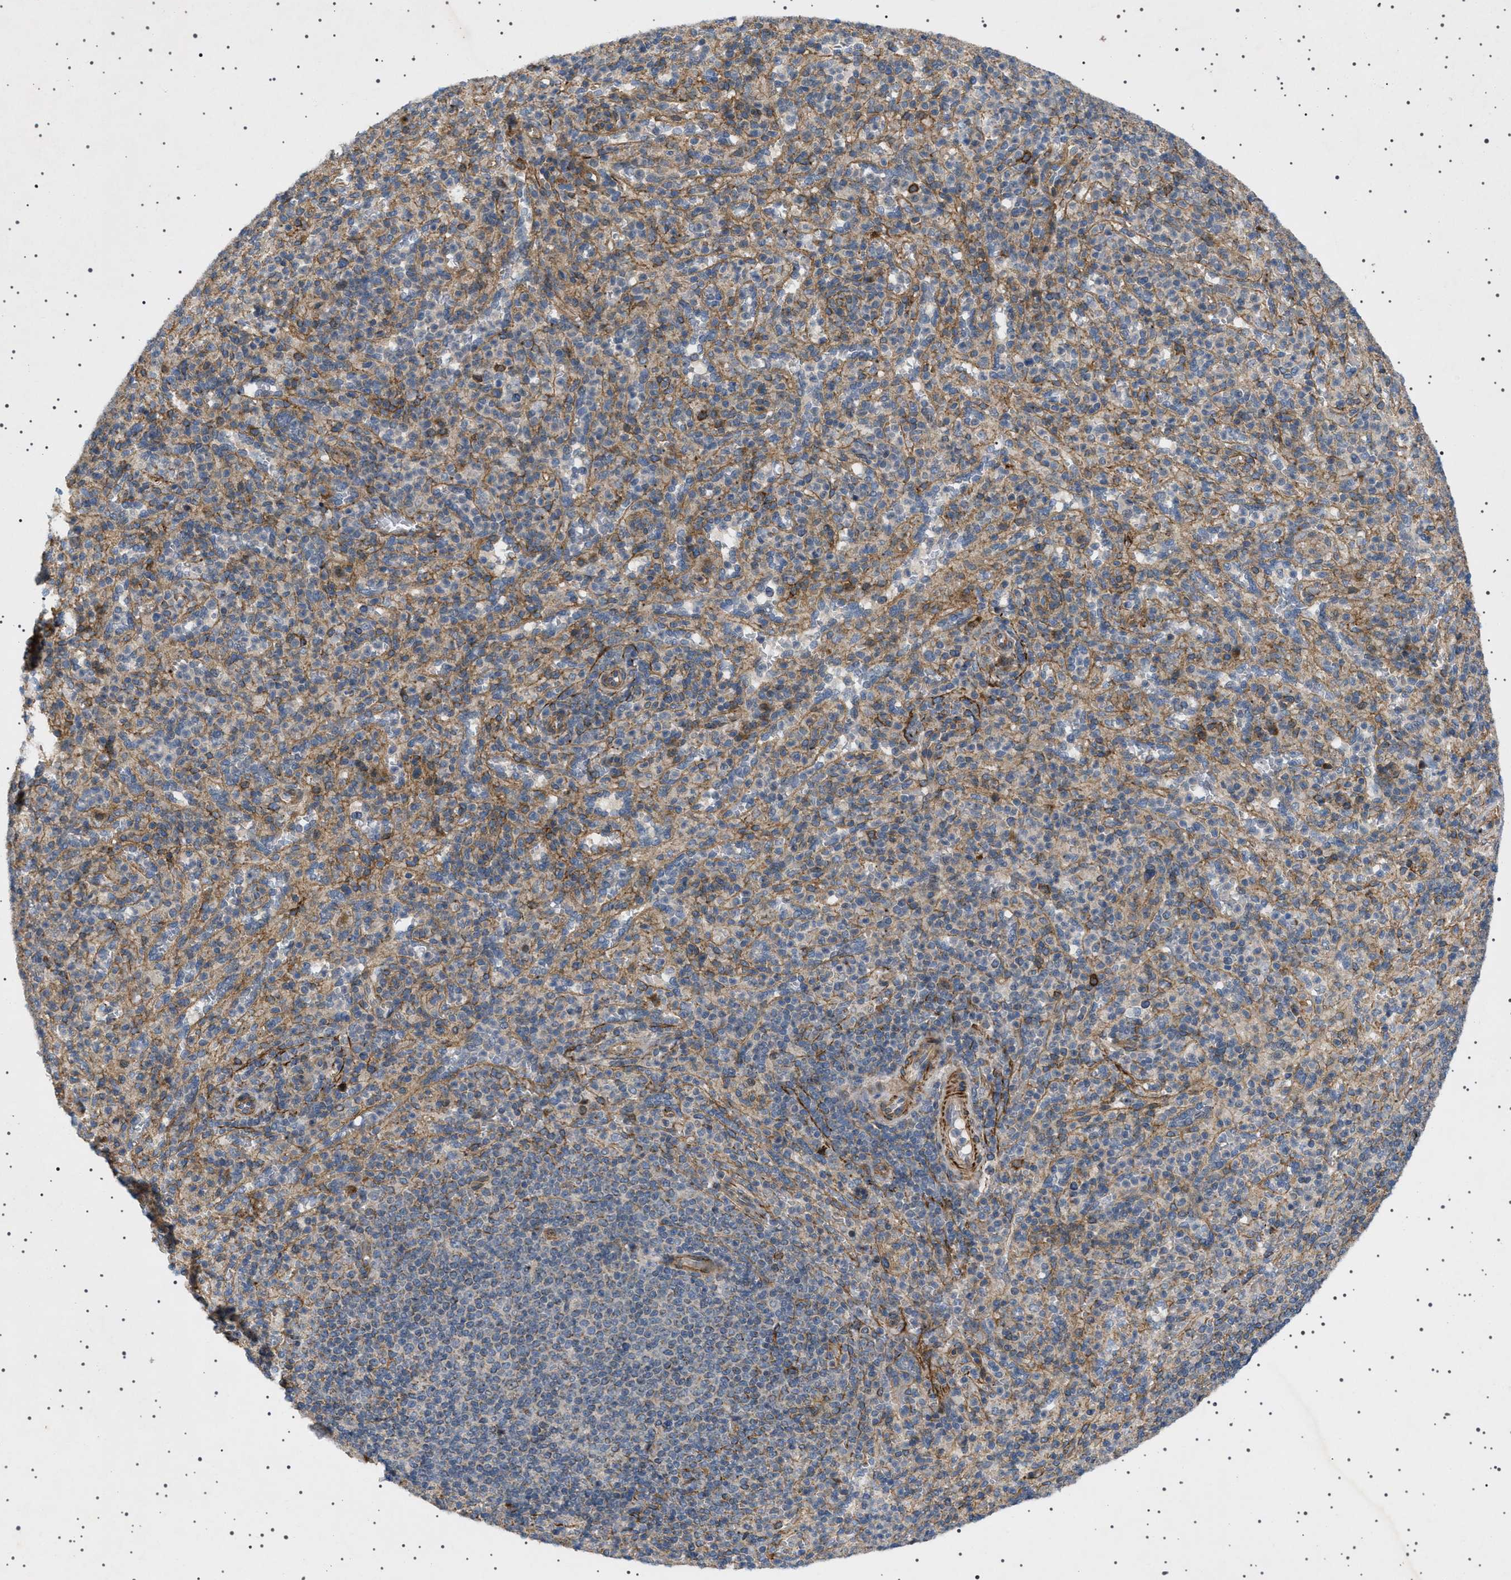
{"staining": {"intensity": "moderate", "quantity": "25%-75%", "location": "cytoplasmic/membranous"}, "tissue": "spleen", "cell_type": "Cells in red pulp", "image_type": "normal", "snomed": [{"axis": "morphology", "description": "Normal tissue, NOS"}, {"axis": "topography", "description": "Spleen"}], "caption": "Immunohistochemical staining of unremarkable human spleen reveals medium levels of moderate cytoplasmic/membranous staining in approximately 25%-75% of cells in red pulp.", "gene": "CCDC186", "patient": {"sex": "male", "age": 36}}